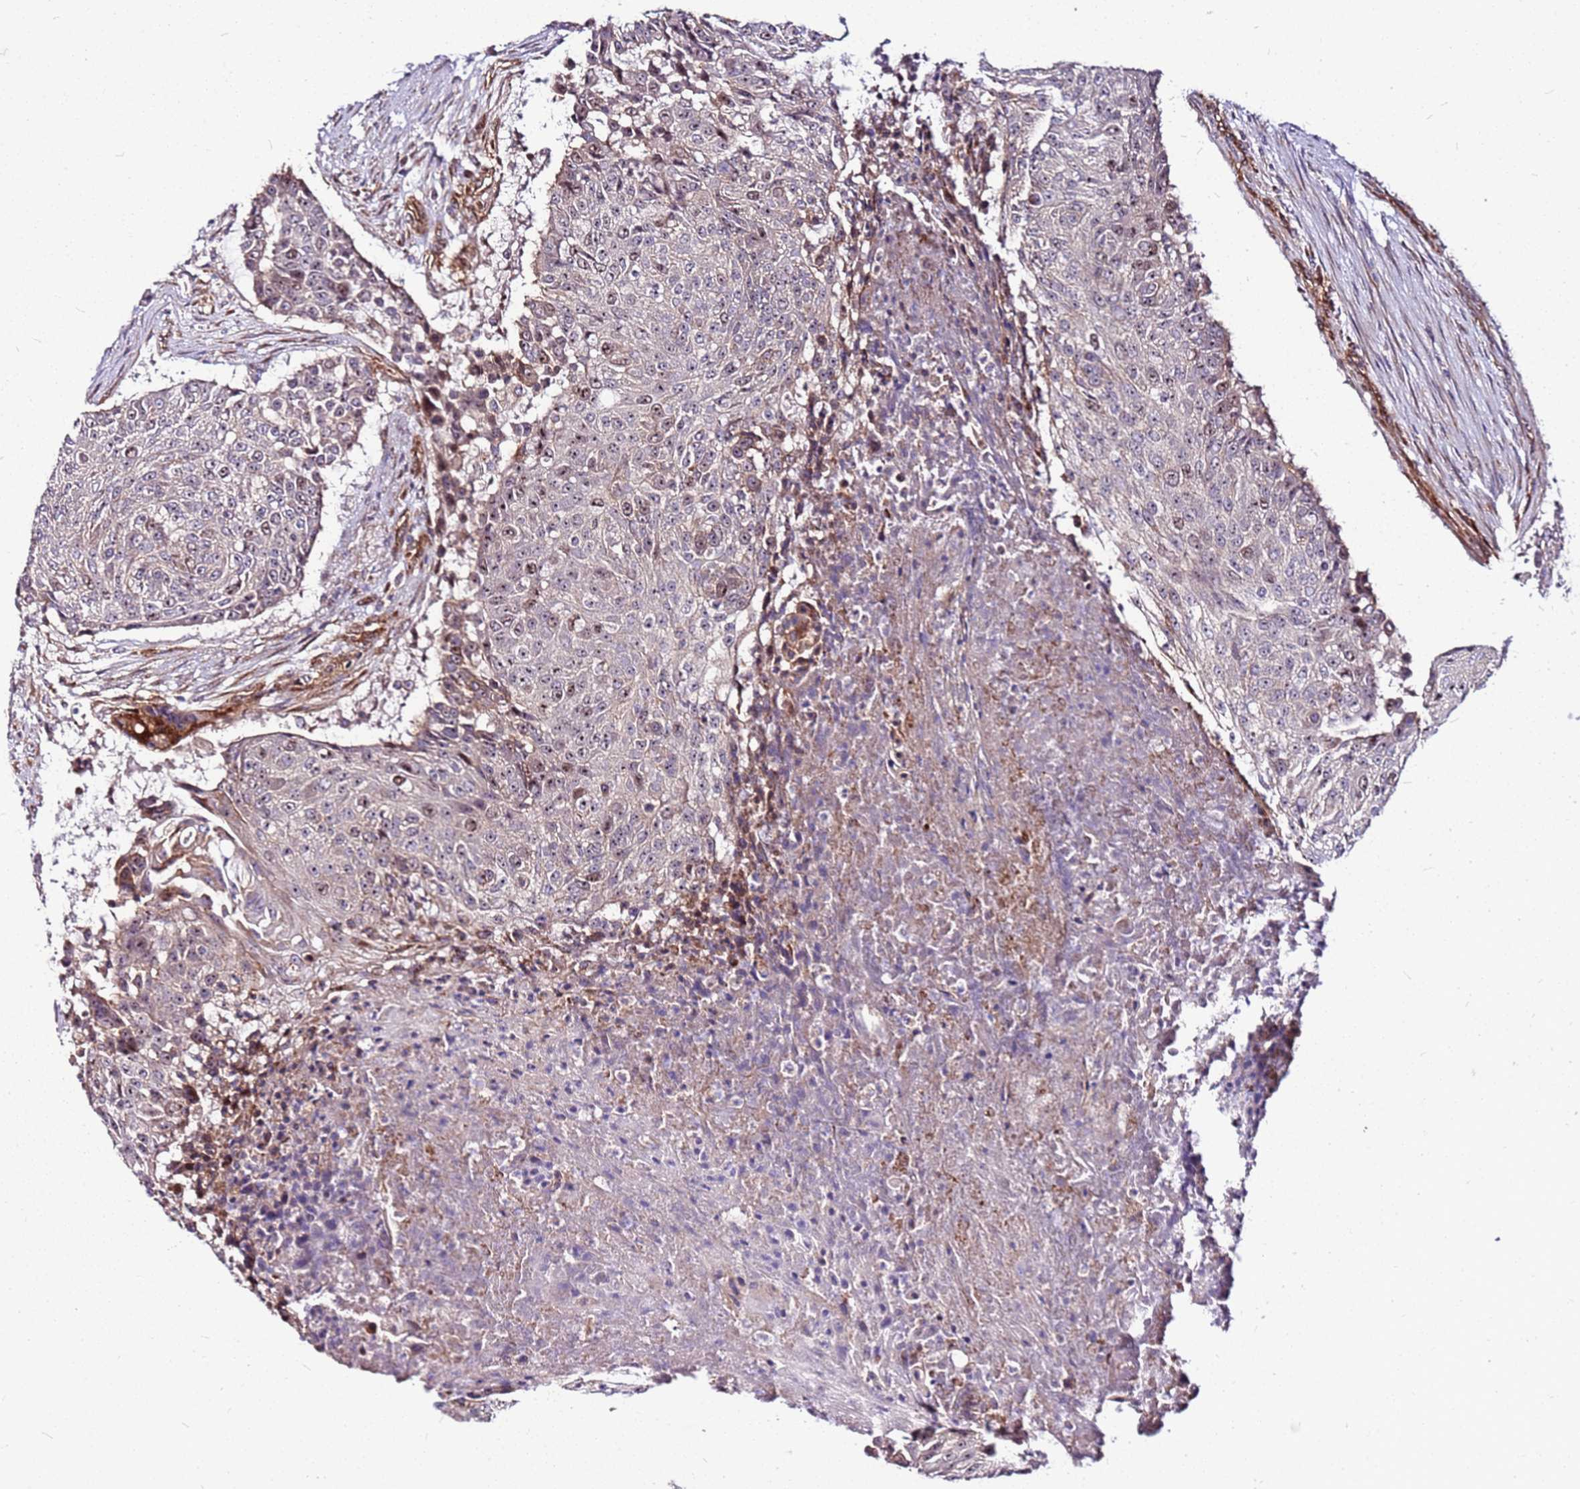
{"staining": {"intensity": "weak", "quantity": "25%-75%", "location": "cytoplasmic/membranous,nuclear"}, "tissue": "urothelial cancer", "cell_type": "Tumor cells", "image_type": "cancer", "snomed": [{"axis": "morphology", "description": "Urothelial carcinoma, High grade"}, {"axis": "topography", "description": "Urinary bladder"}], "caption": "Human urothelial cancer stained for a protein (brown) demonstrates weak cytoplasmic/membranous and nuclear positive staining in approximately 25%-75% of tumor cells.", "gene": "TOPAZ1", "patient": {"sex": "female", "age": 63}}